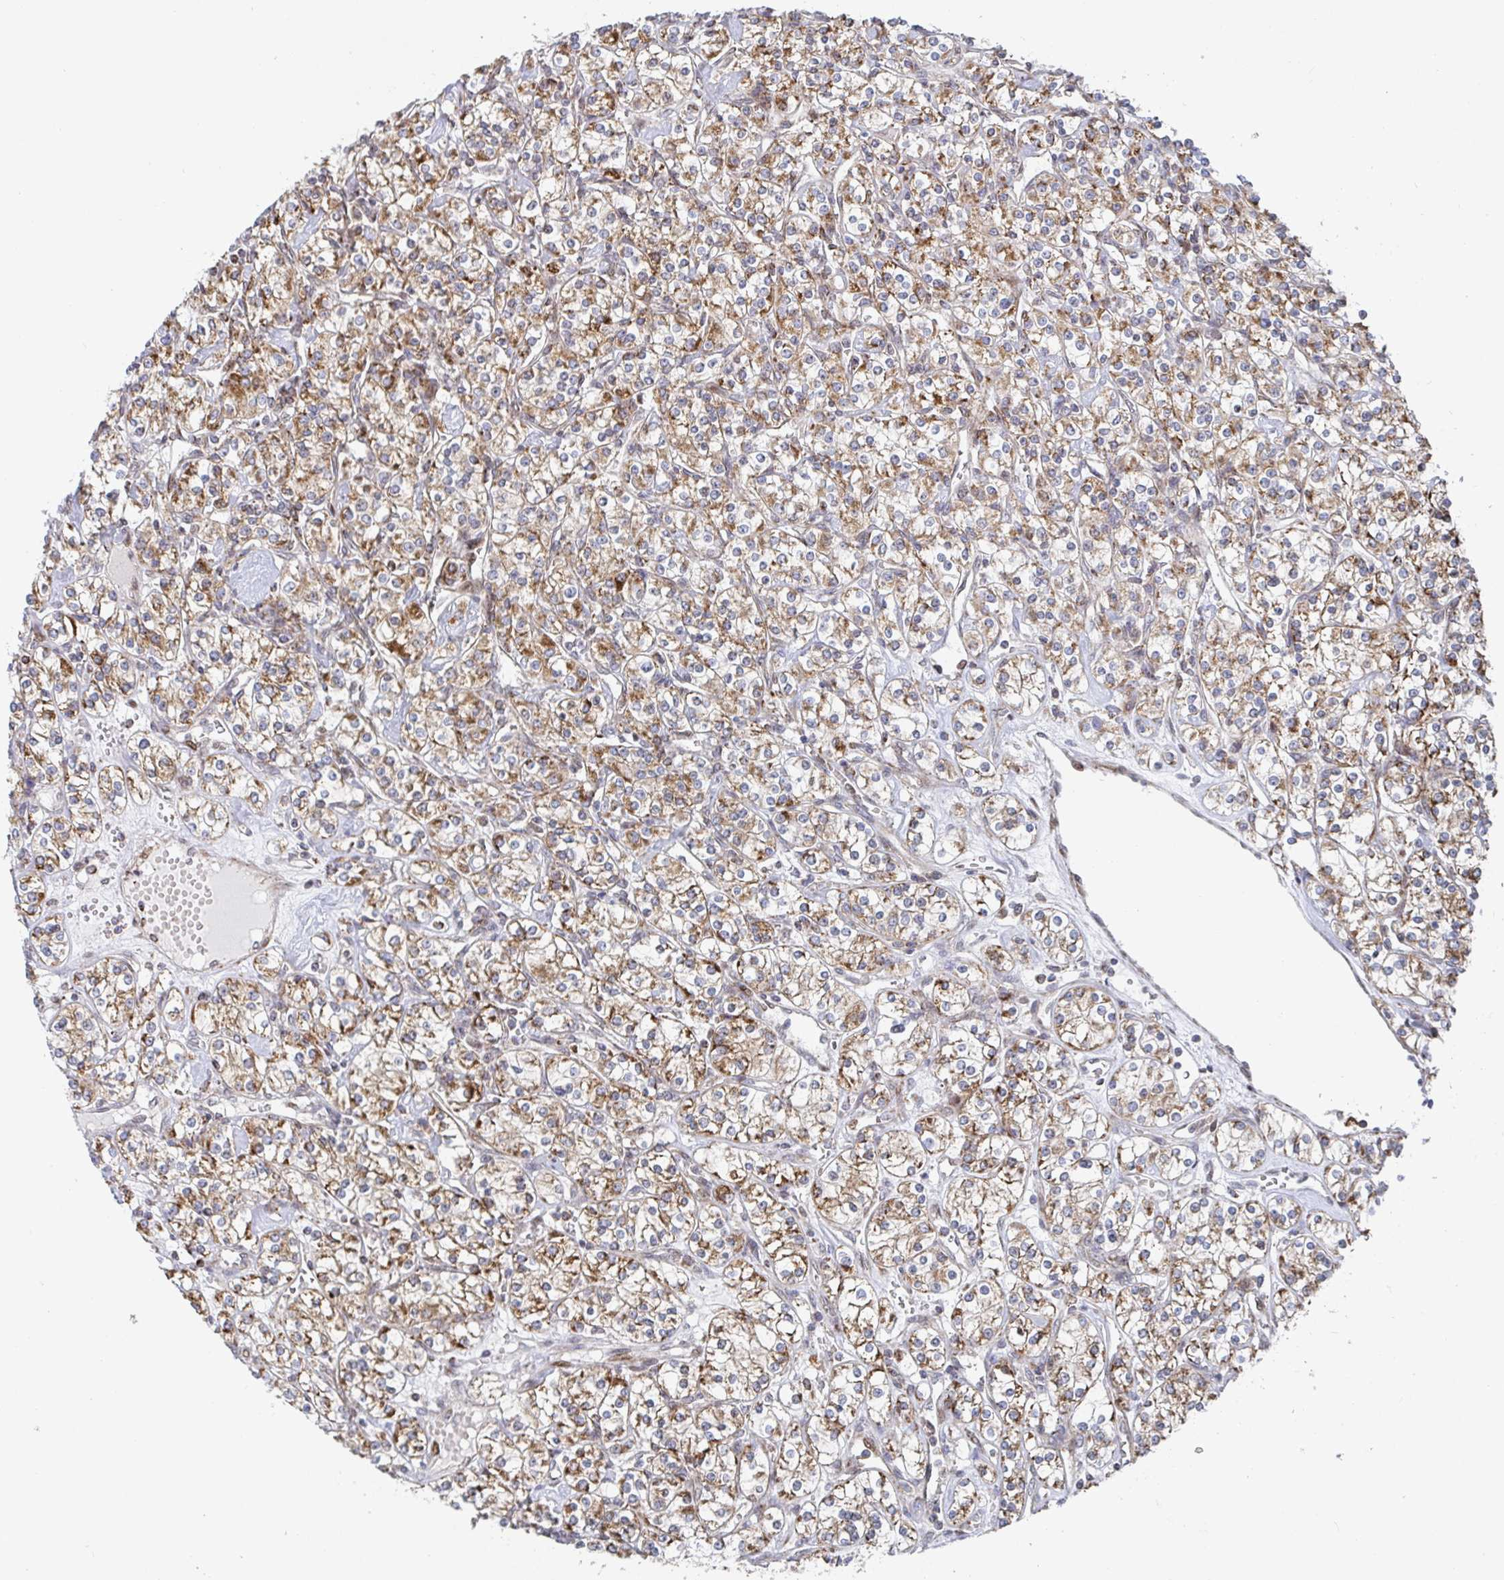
{"staining": {"intensity": "moderate", "quantity": ">75%", "location": "cytoplasmic/membranous"}, "tissue": "renal cancer", "cell_type": "Tumor cells", "image_type": "cancer", "snomed": [{"axis": "morphology", "description": "Adenocarcinoma, NOS"}, {"axis": "topography", "description": "Kidney"}], "caption": "Renal adenocarcinoma was stained to show a protein in brown. There is medium levels of moderate cytoplasmic/membranous expression in approximately >75% of tumor cells.", "gene": "STARD8", "patient": {"sex": "male", "age": 77}}